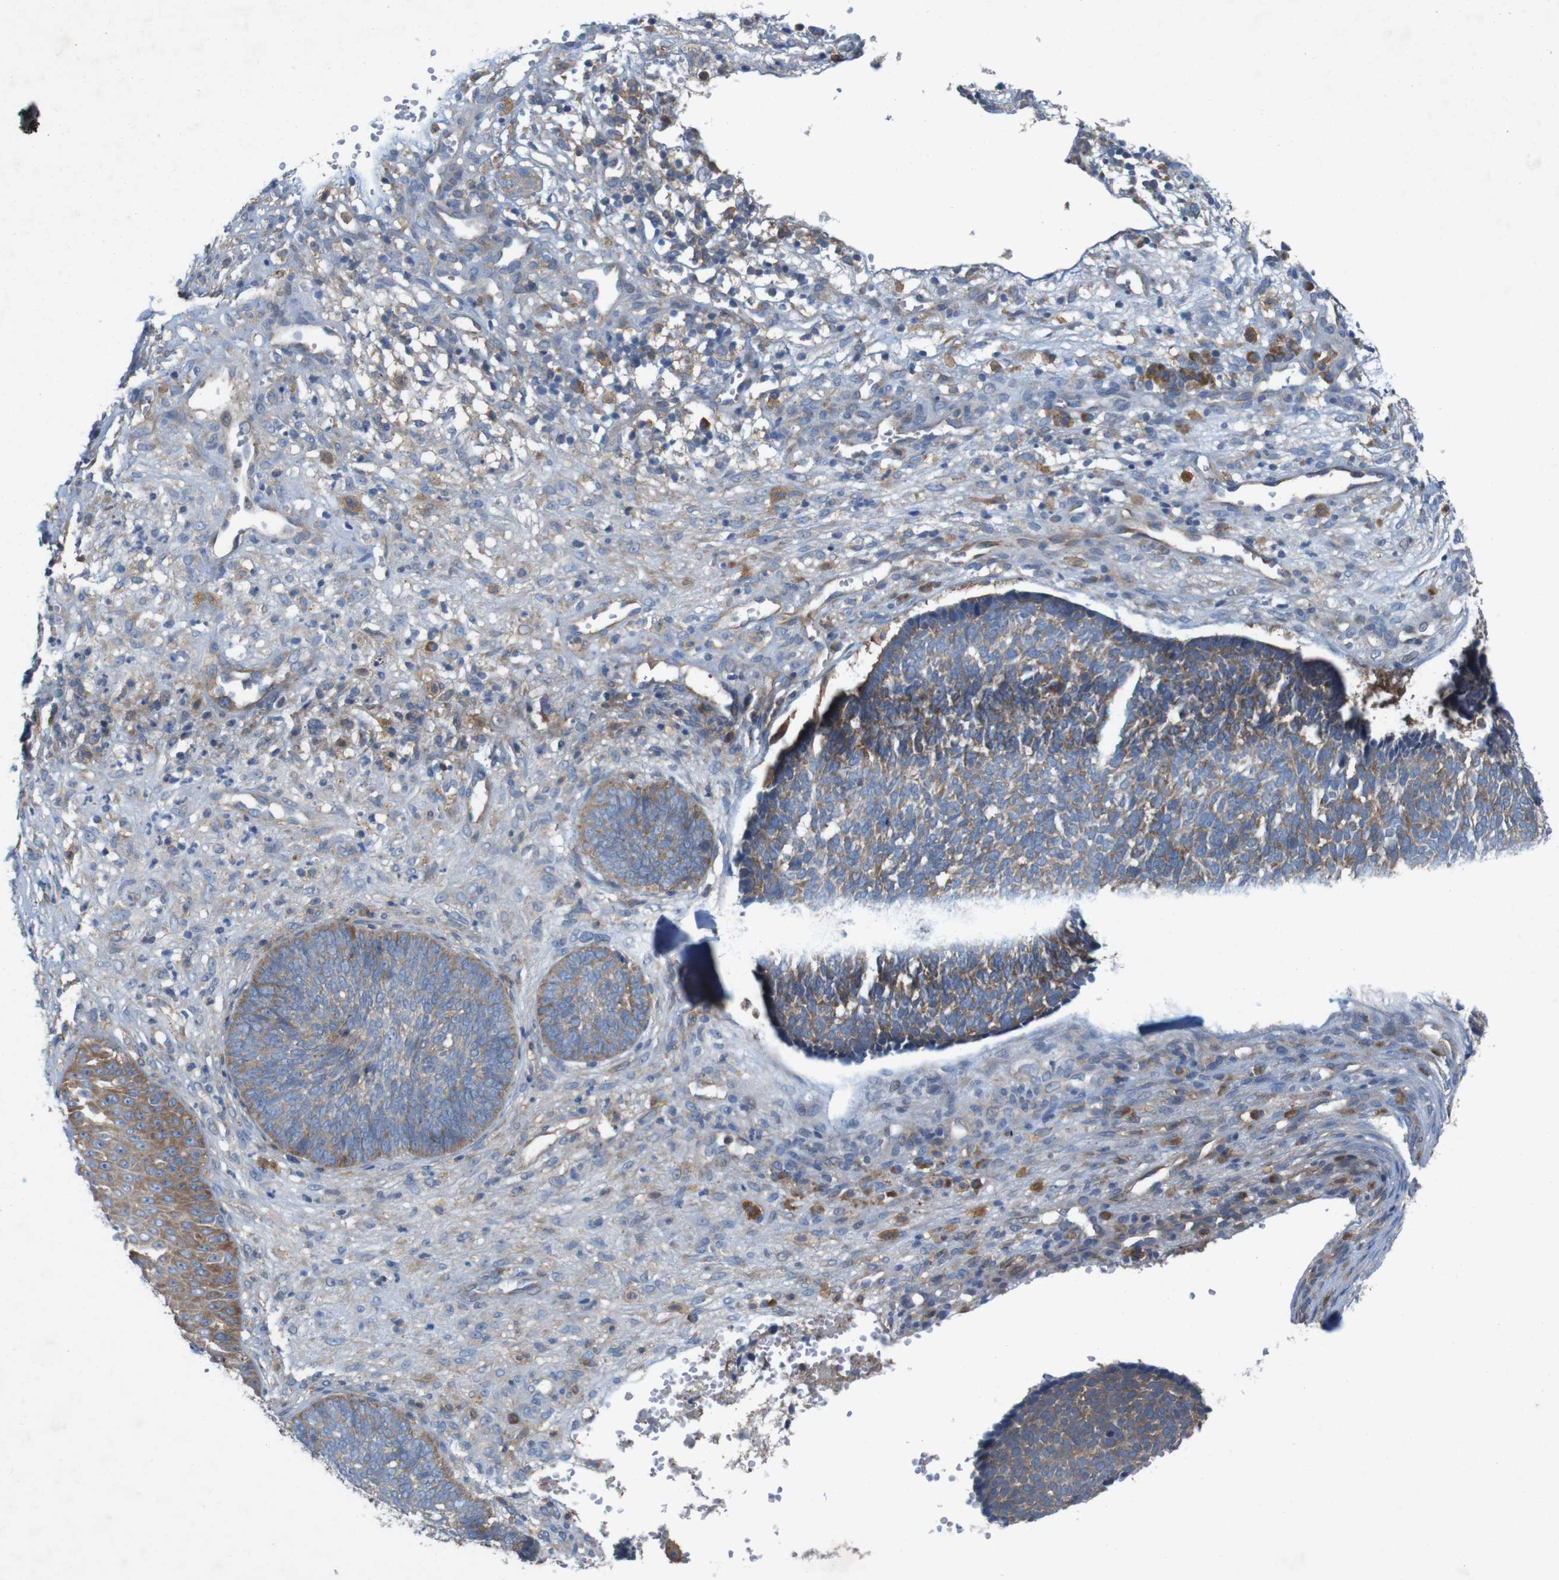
{"staining": {"intensity": "moderate", "quantity": "25%-75%", "location": "cytoplasmic/membranous"}, "tissue": "skin cancer", "cell_type": "Tumor cells", "image_type": "cancer", "snomed": [{"axis": "morphology", "description": "Basal cell carcinoma"}, {"axis": "topography", "description": "Skin"}], "caption": "Skin basal cell carcinoma was stained to show a protein in brown. There is medium levels of moderate cytoplasmic/membranous expression in about 25%-75% of tumor cells. (DAB (3,3'-diaminobenzidine) = brown stain, brightfield microscopy at high magnification).", "gene": "SIGLEC8", "patient": {"sex": "male", "age": 84}}